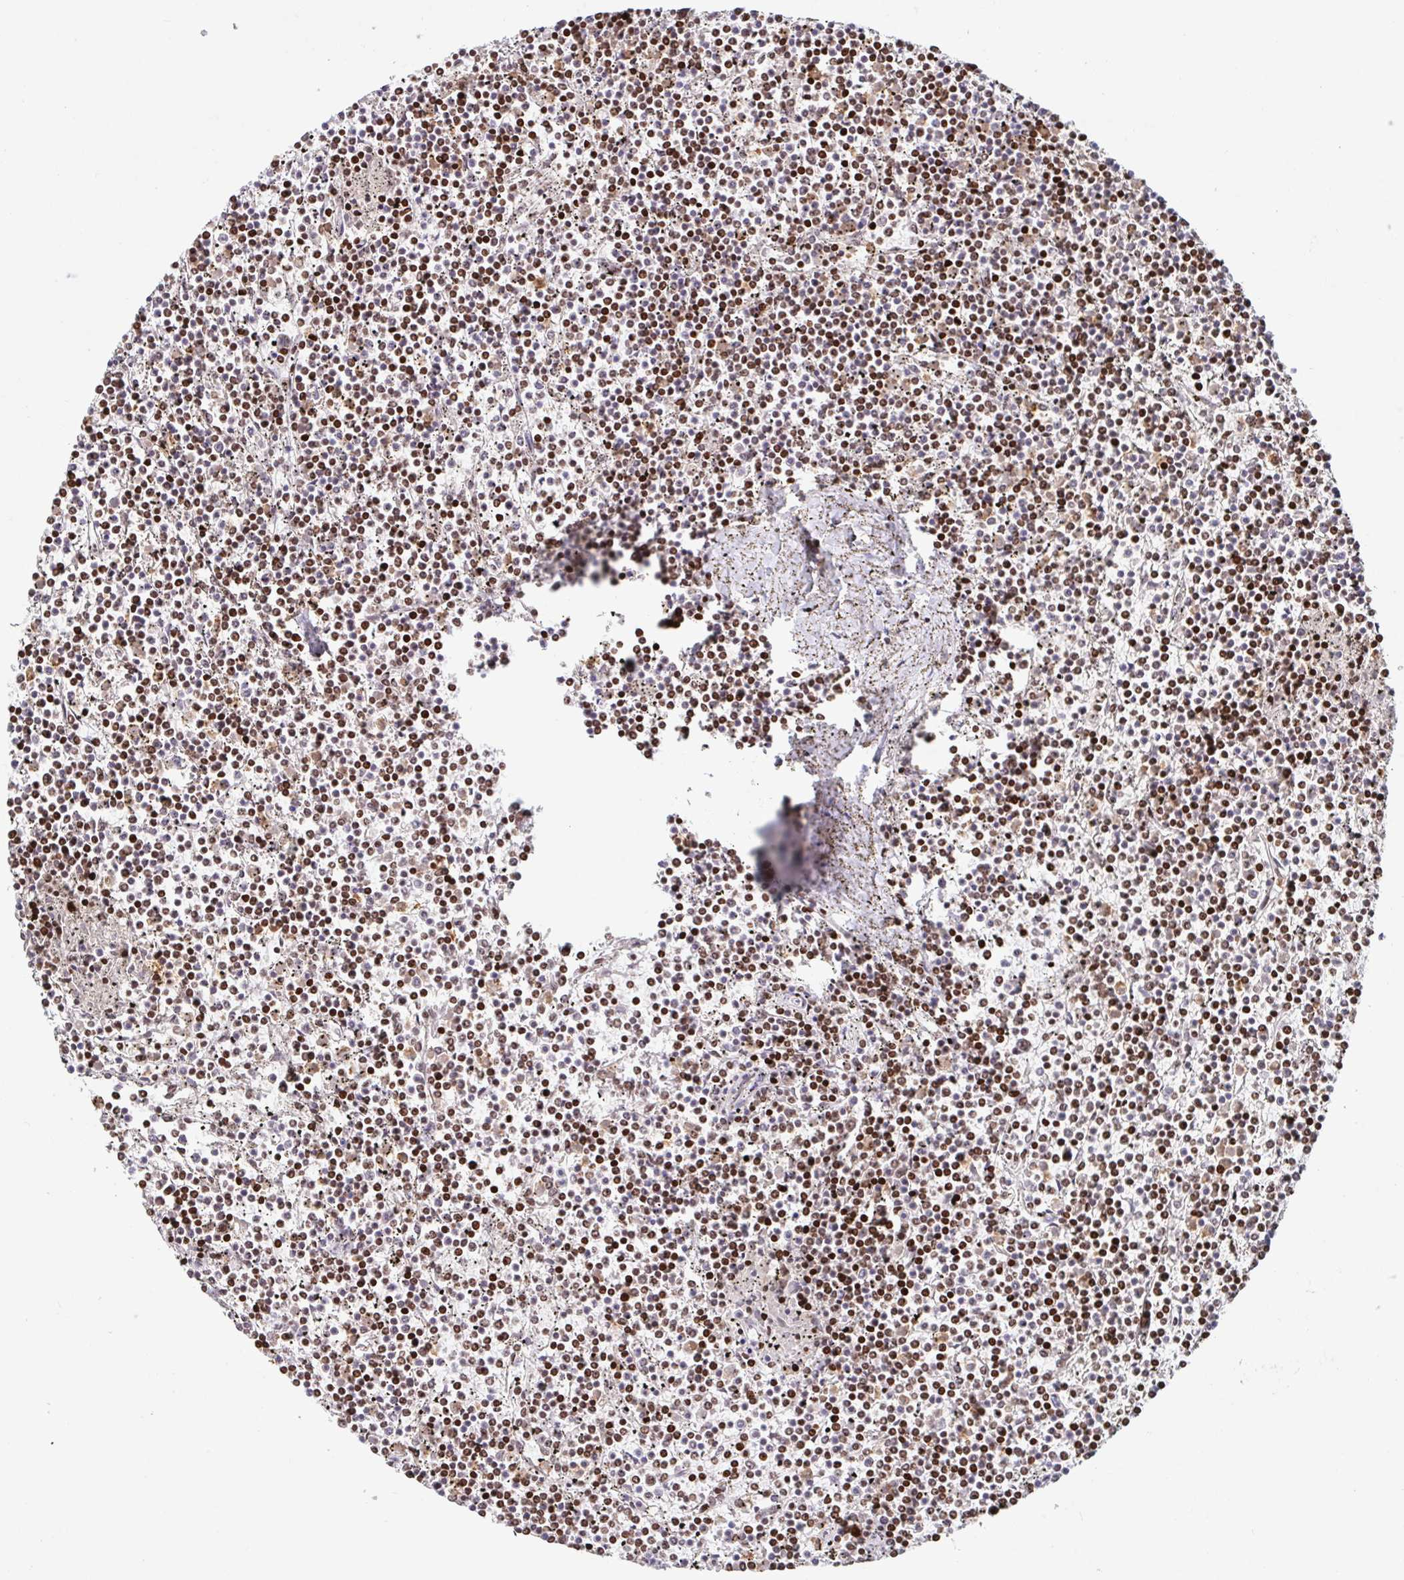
{"staining": {"intensity": "moderate", "quantity": ">75%", "location": "nuclear"}, "tissue": "lymphoma", "cell_type": "Tumor cells", "image_type": "cancer", "snomed": [{"axis": "morphology", "description": "Malignant lymphoma, non-Hodgkin's type, Low grade"}, {"axis": "topography", "description": "Spleen"}], "caption": "This is an image of IHC staining of lymphoma, which shows moderate positivity in the nuclear of tumor cells.", "gene": "C19orf53", "patient": {"sex": "female", "age": 19}}